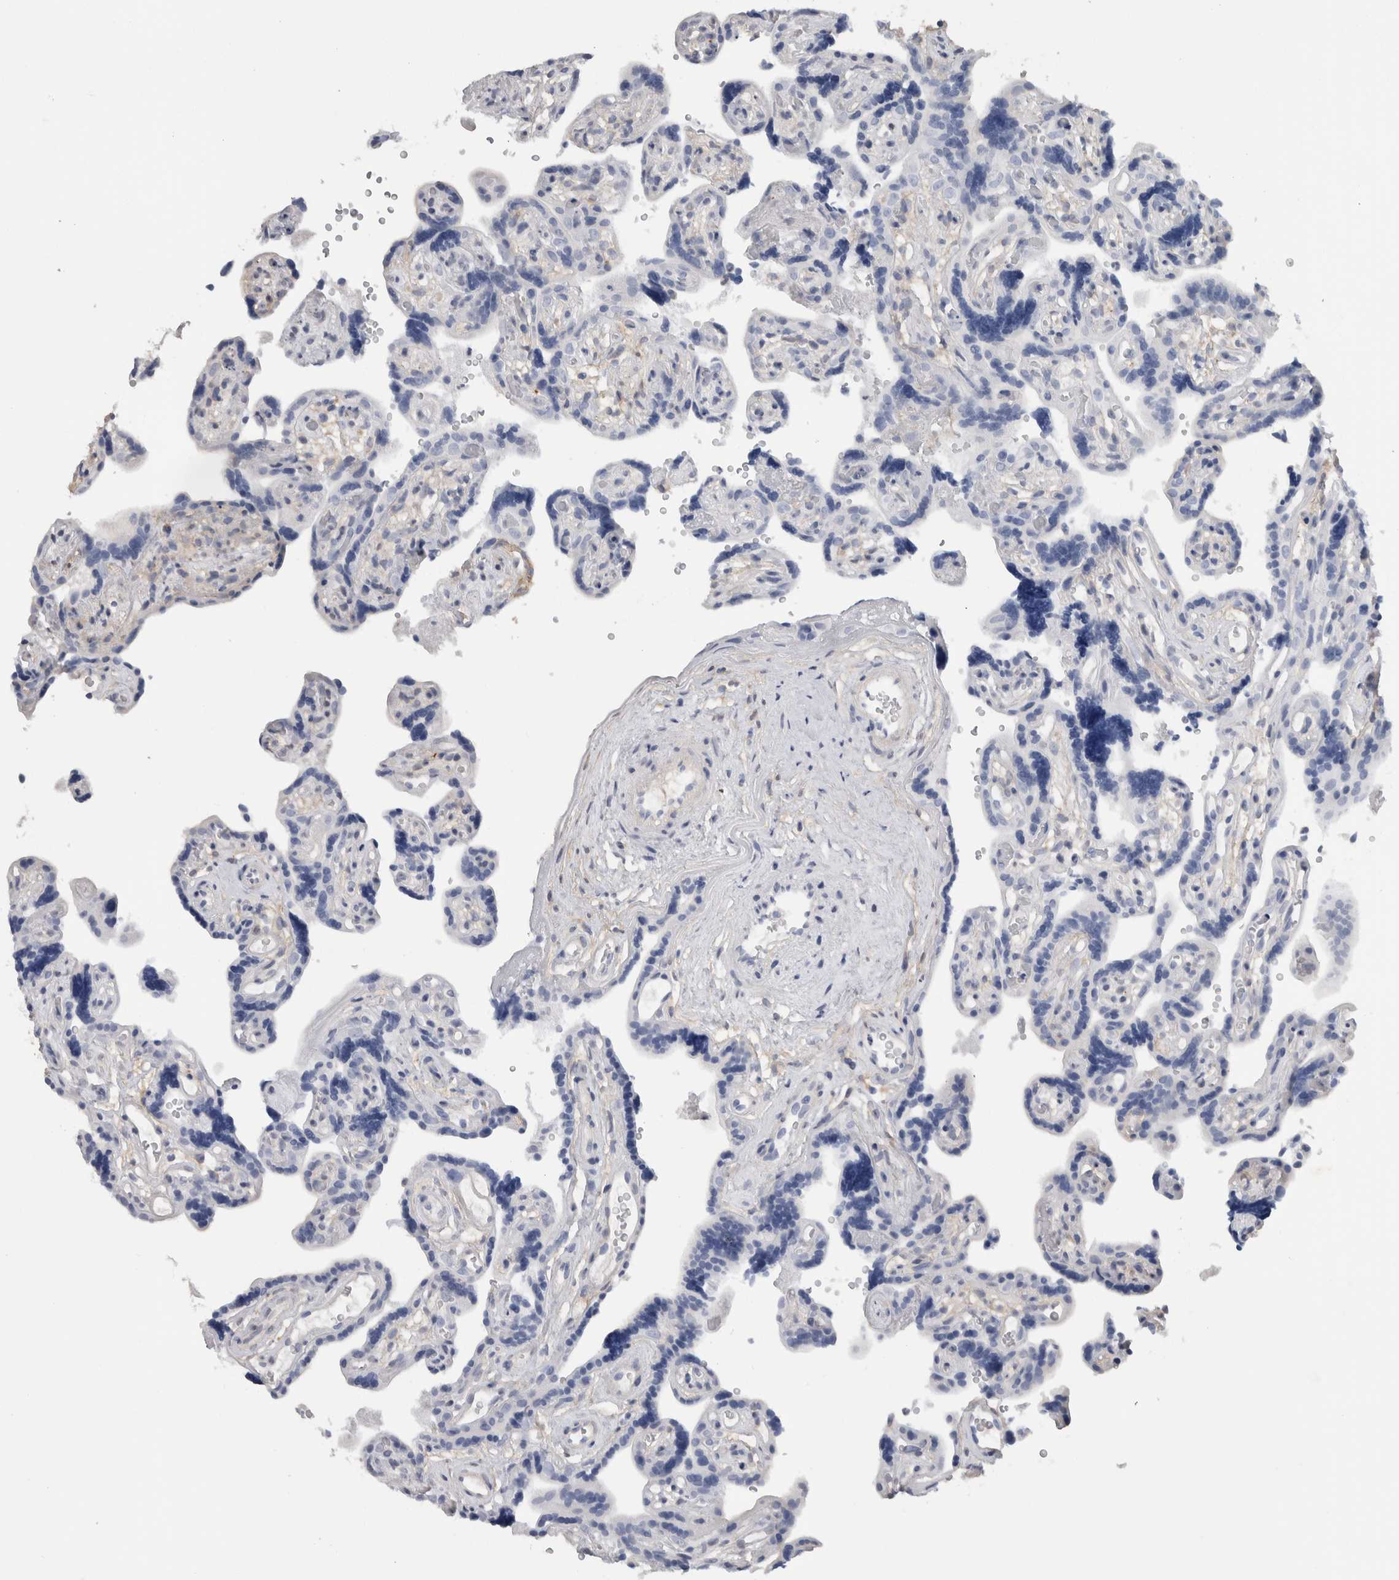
{"staining": {"intensity": "negative", "quantity": "none", "location": "none"}, "tissue": "placenta", "cell_type": "Trophoblastic cells", "image_type": "normal", "snomed": [{"axis": "morphology", "description": "Normal tissue, NOS"}, {"axis": "topography", "description": "Placenta"}], "caption": "The immunohistochemistry (IHC) image has no significant expression in trophoblastic cells of placenta. (Stains: DAB IHC with hematoxylin counter stain, Microscopy: brightfield microscopy at high magnification).", "gene": "SCRN1", "patient": {"sex": "female", "age": 30}}